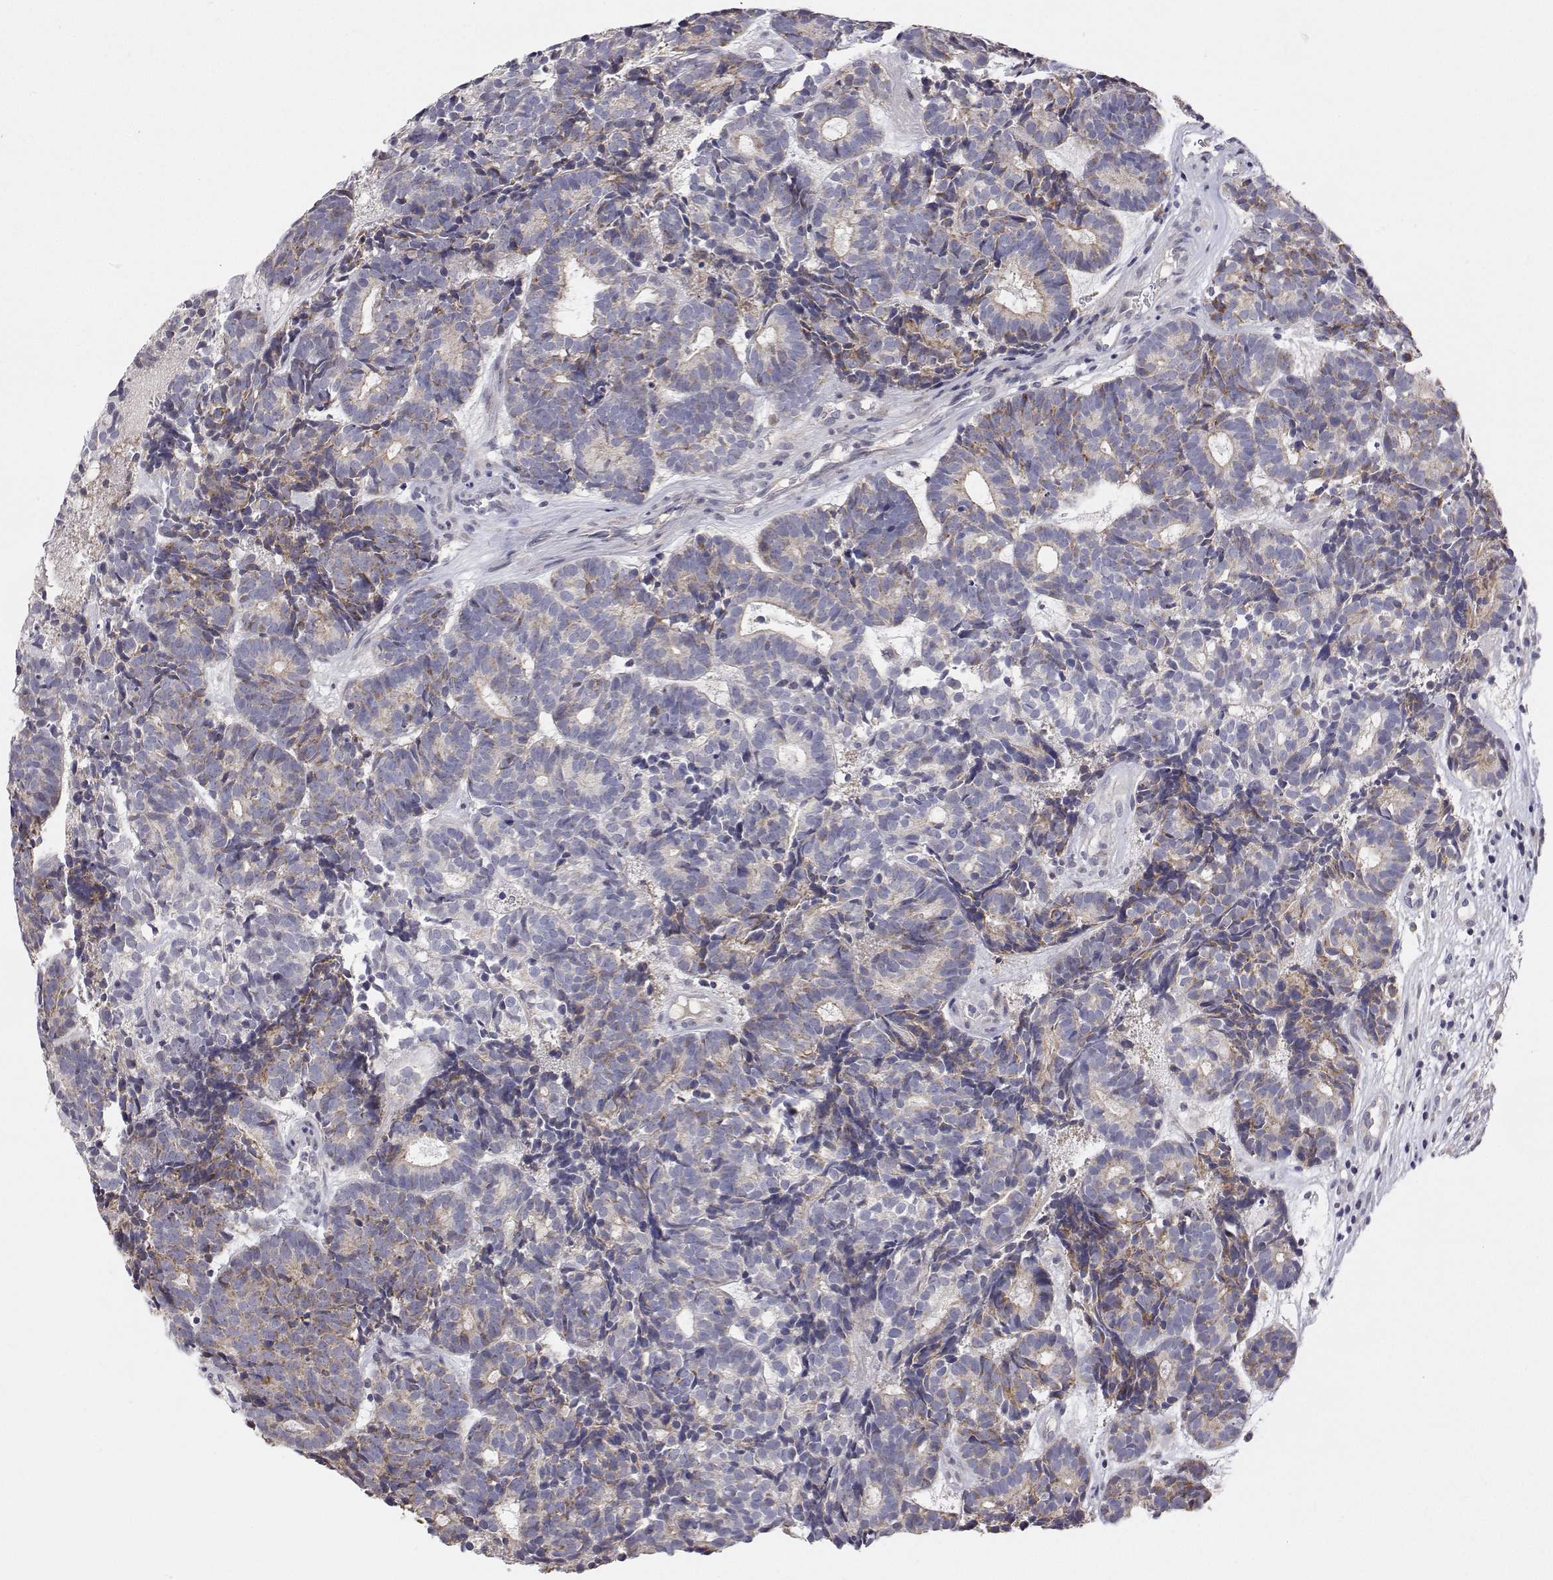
{"staining": {"intensity": "weak", "quantity": "<25%", "location": "cytoplasmic/membranous"}, "tissue": "head and neck cancer", "cell_type": "Tumor cells", "image_type": "cancer", "snomed": [{"axis": "morphology", "description": "Adenocarcinoma, NOS"}, {"axis": "topography", "description": "Head-Neck"}], "caption": "DAB (3,3'-diaminobenzidine) immunohistochemical staining of human head and neck cancer demonstrates no significant positivity in tumor cells. (Brightfield microscopy of DAB (3,3'-diaminobenzidine) immunohistochemistry at high magnification).", "gene": "MRPL3", "patient": {"sex": "female", "age": 81}}